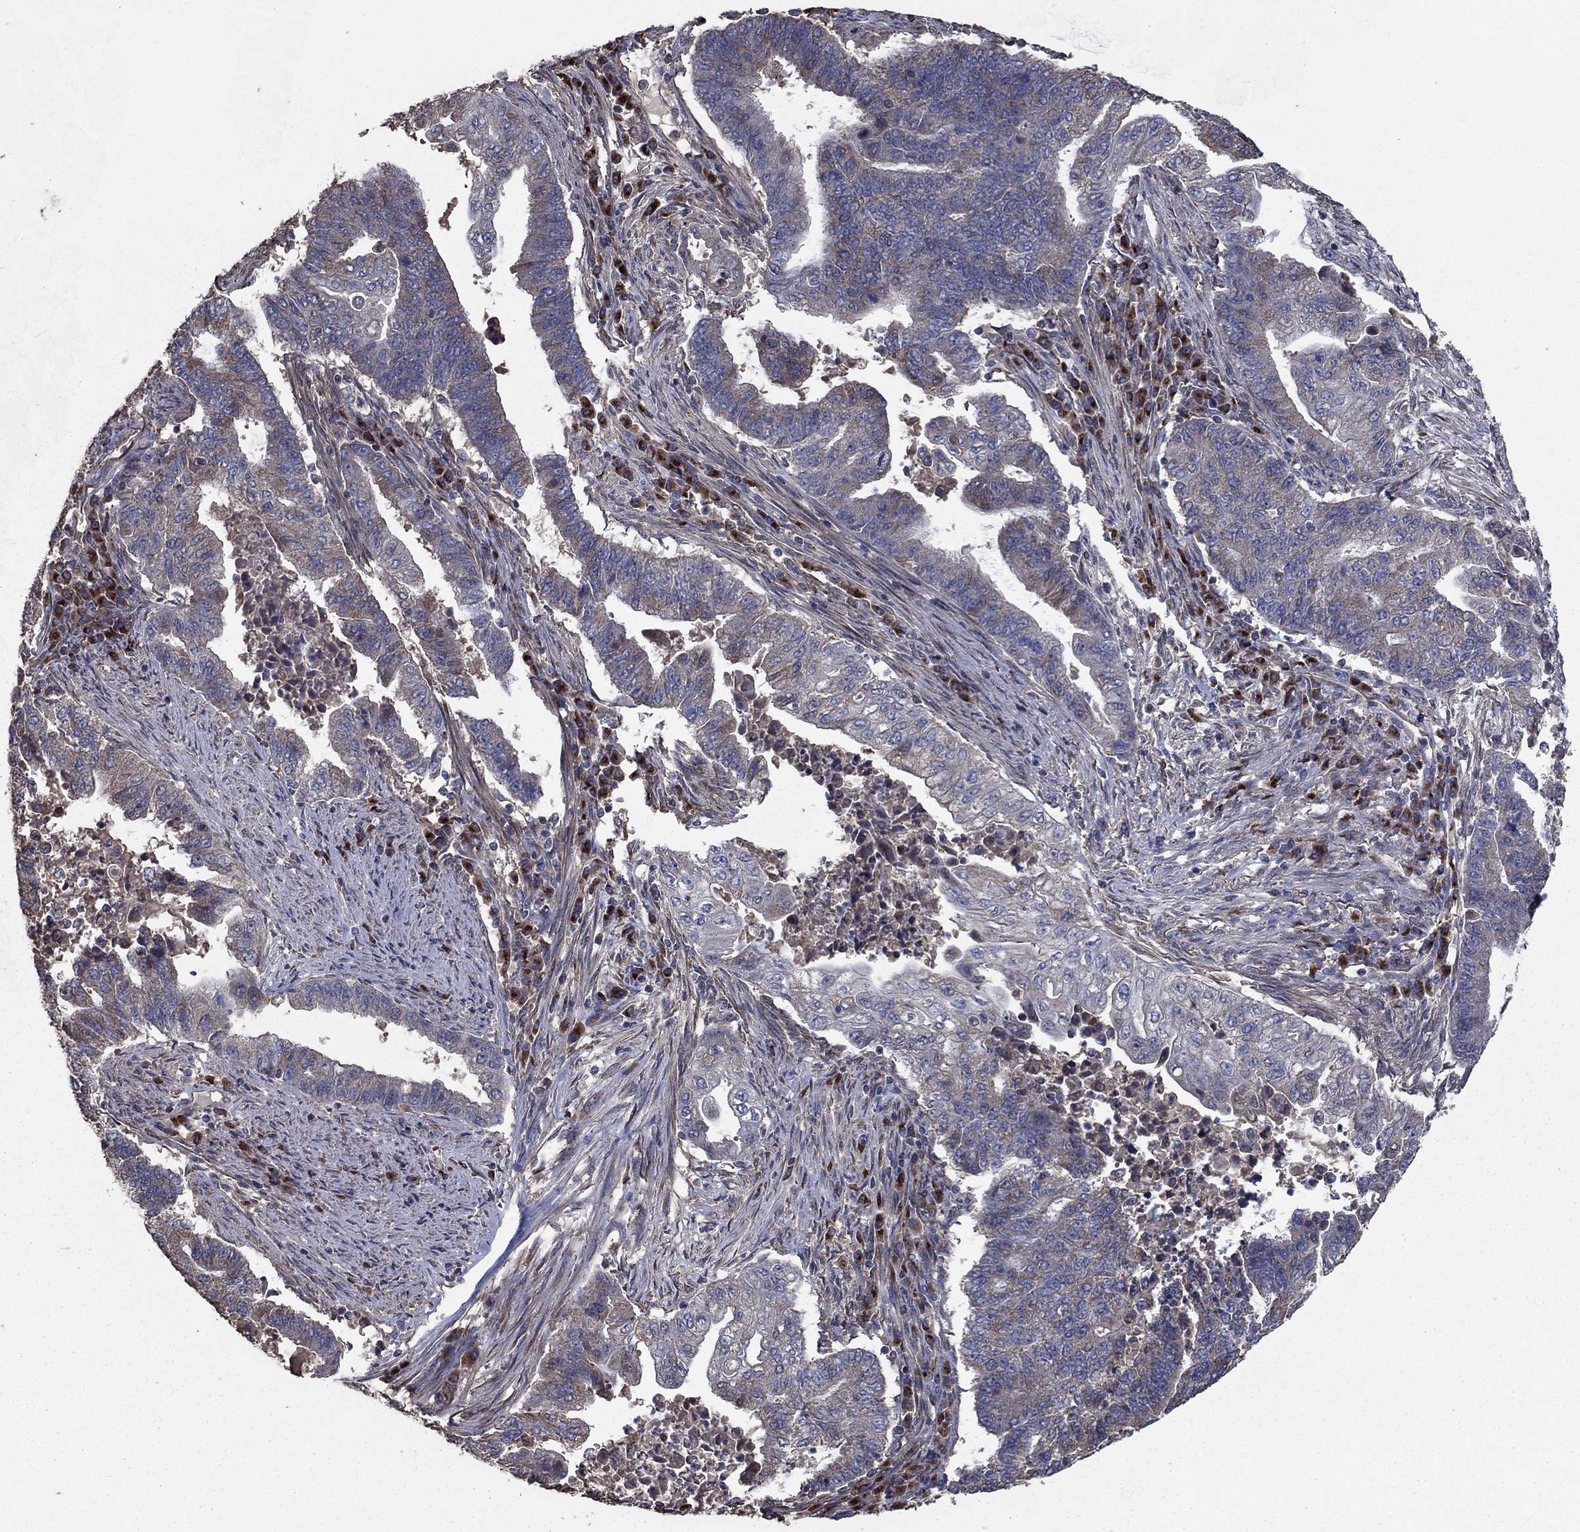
{"staining": {"intensity": "weak", "quantity": "<25%", "location": "cytoplasmic/membranous"}, "tissue": "endometrial cancer", "cell_type": "Tumor cells", "image_type": "cancer", "snomed": [{"axis": "morphology", "description": "Adenocarcinoma, NOS"}, {"axis": "topography", "description": "Uterus"}, {"axis": "topography", "description": "Endometrium"}], "caption": "A high-resolution image shows IHC staining of endometrial cancer, which displays no significant positivity in tumor cells.", "gene": "FLT4", "patient": {"sex": "female", "age": 54}}